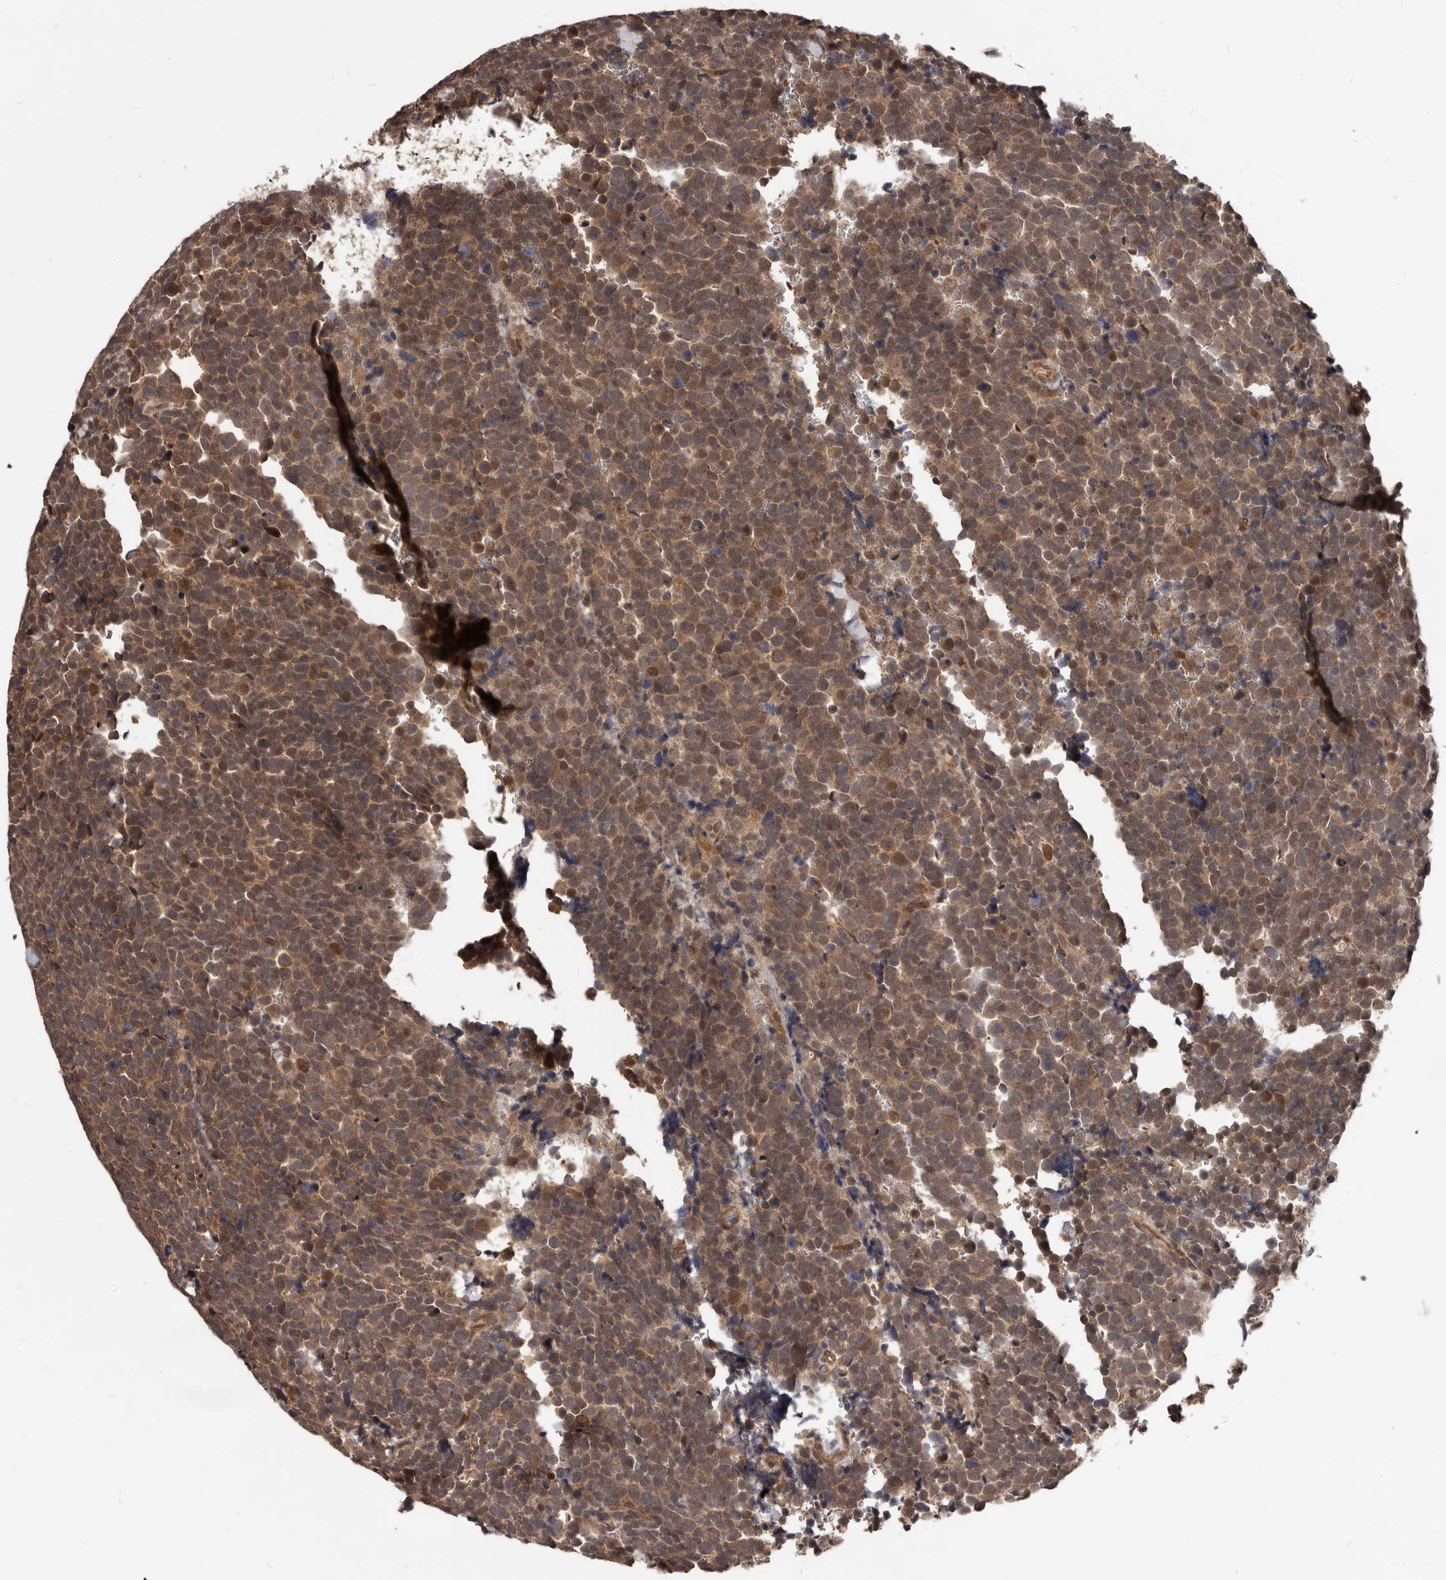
{"staining": {"intensity": "moderate", "quantity": ">75%", "location": "cytoplasmic/membranous"}, "tissue": "urothelial cancer", "cell_type": "Tumor cells", "image_type": "cancer", "snomed": [{"axis": "morphology", "description": "Urothelial carcinoma, High grade"}, {"axis": "topography", "description": "Urinary bladder"}], "caption": "A medium amount of moderate cytoplasmic/membranous staining is identified in about >75% of tumor cells in urothelial carcinoma (high-grade) tissue. The staining was performed using DAB to visualize the protein expression in brown, while the nuclei were stained in blue with hematoxylin (Magnification: 20x).", "gene": "GABPB2", "patient": {"sex": "female", "age": 82}}